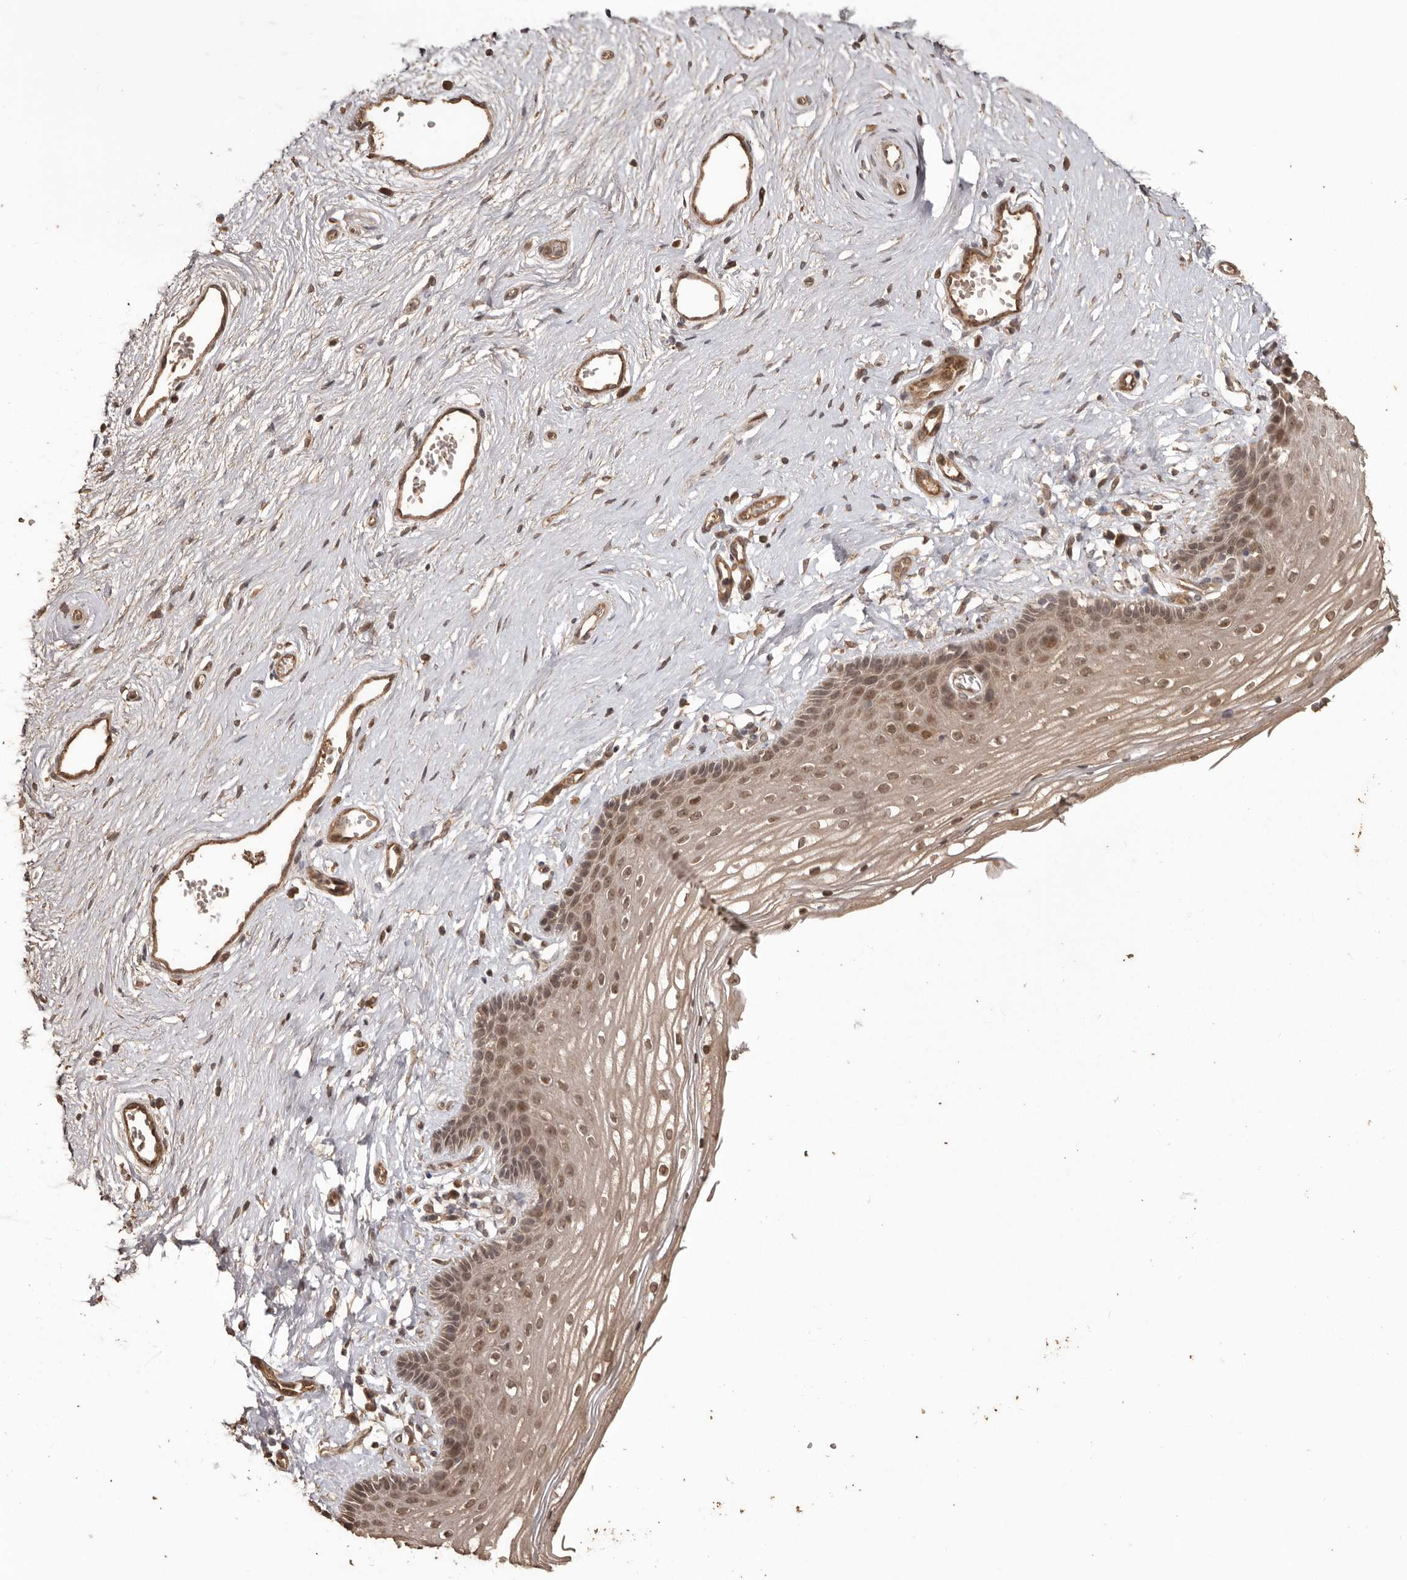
{"staining": {"intensity": "moderate", "quantity": ">75%", "location": "cytoplasmic/membranous,nuclear"}, "tissue": "vagina", "cell_type": "Squamous epithelial cells", "image_type": "normal", "snomed": [{"axis": "morphology", "description": "Normal tissue, NOS"}, {"axis": "topography", "description": "Vagina"}], "caption": "Immunohistochemistry (IHC) image of normal human vagina stained for a protein (brown), which shows medium levels of moderate cytoplasmic/membranous,nuclear staining in about >75% of squamous epithelial cells.", "gene": "NUP43", "patient": {"sex": "female", "age": 46}}